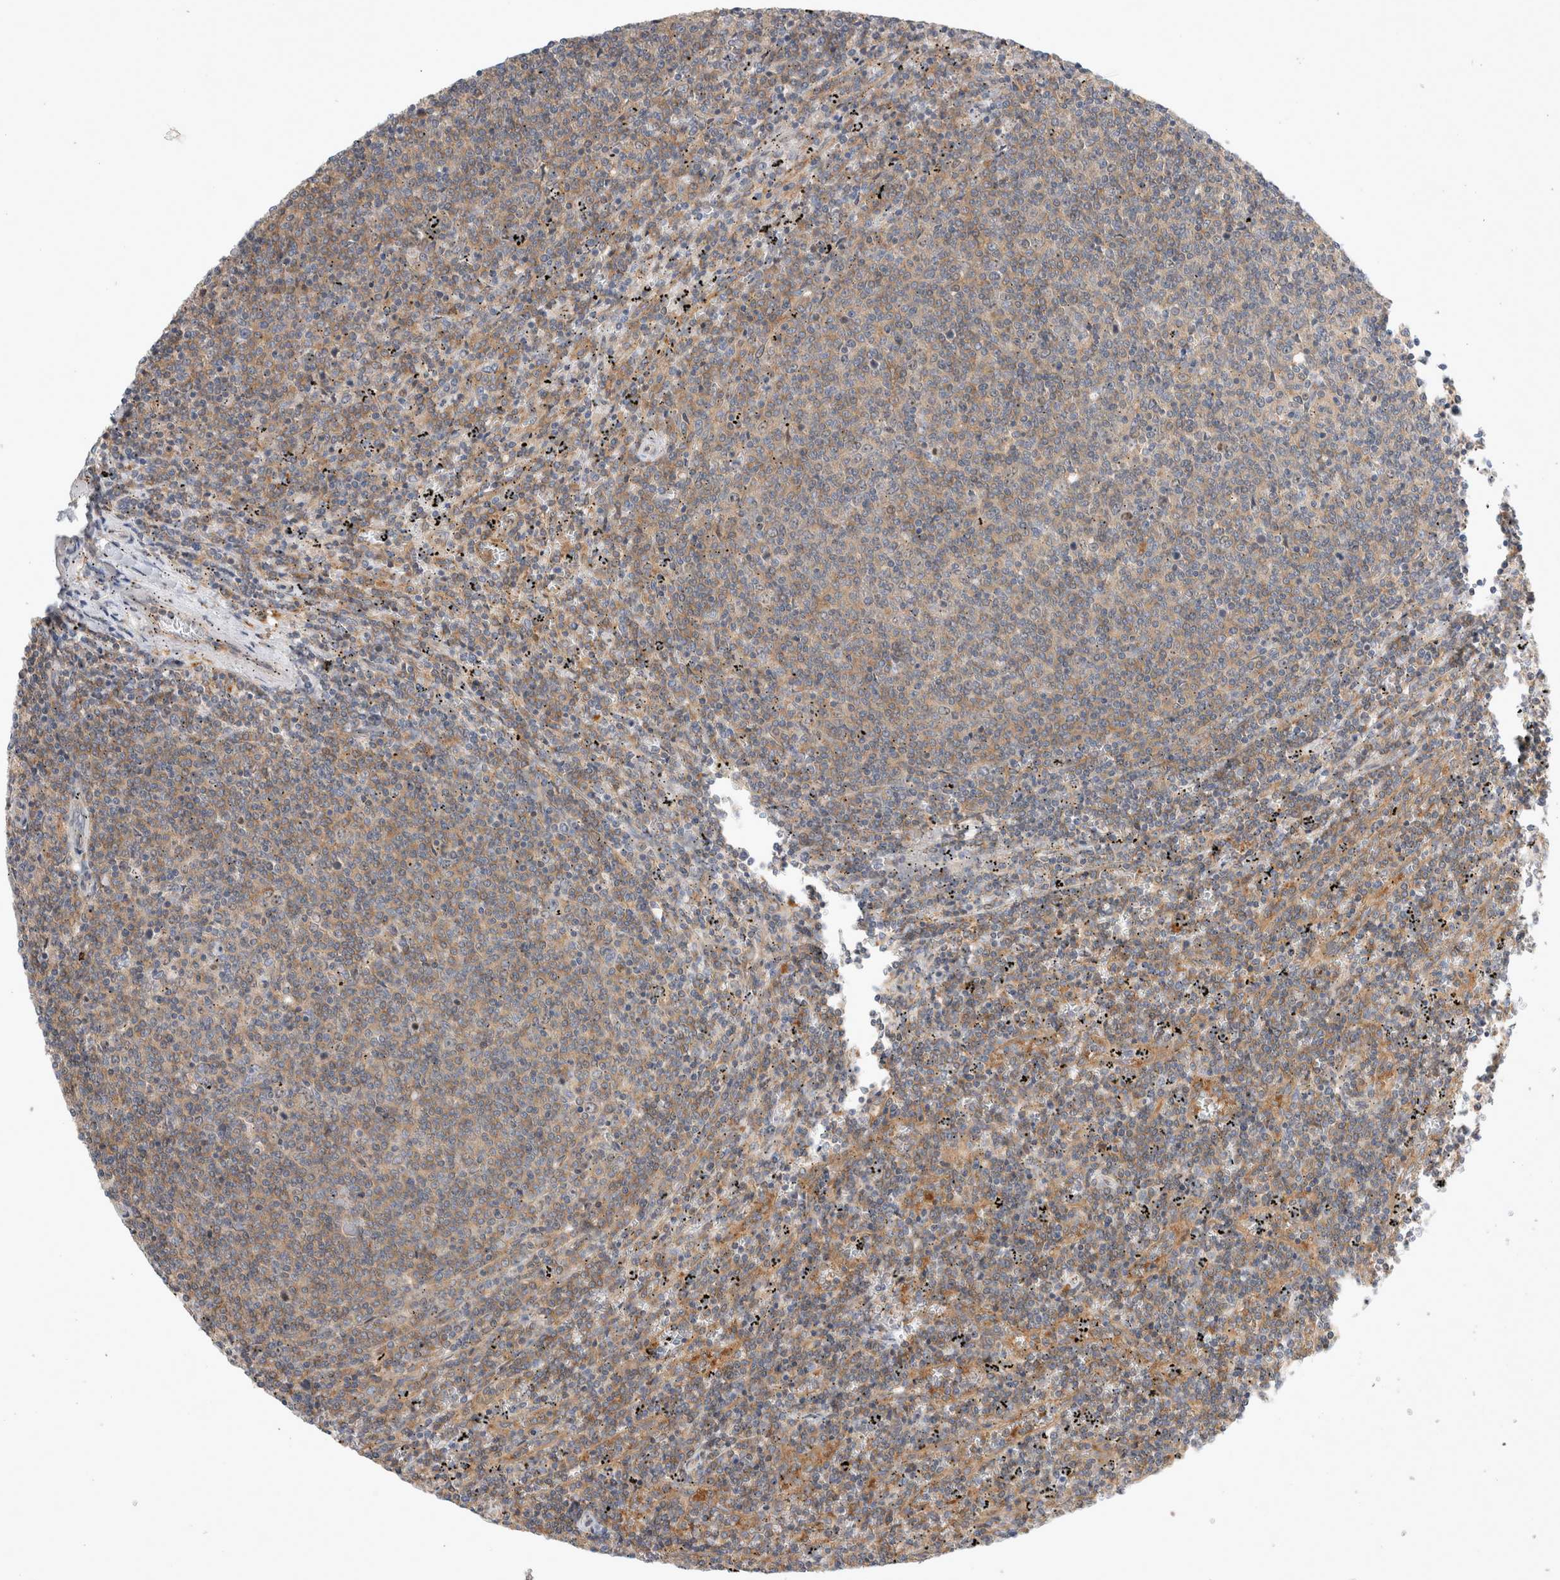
{"staining": {"intensity": "weak", "quantity": ">75%", "location": "cytoplasmic/membranous"}, "tissue": "lymphoma", "cell_type": "Tumor cells", "image_type": "cancer", "snomed": [{"axis": "morphology", "description": "Malignant lymphoma, non-Hodgkin's type, Low grade"}, {"axis": "topography", "description": "Spleen"}], "caption": "Lymphoma stained with a brown dye displays weak cytoplasmic/membranous positive staining in about >75% of tumor cells.", "gene": "CDCA7L", "patient": {"sex": "female", "age": 50}}